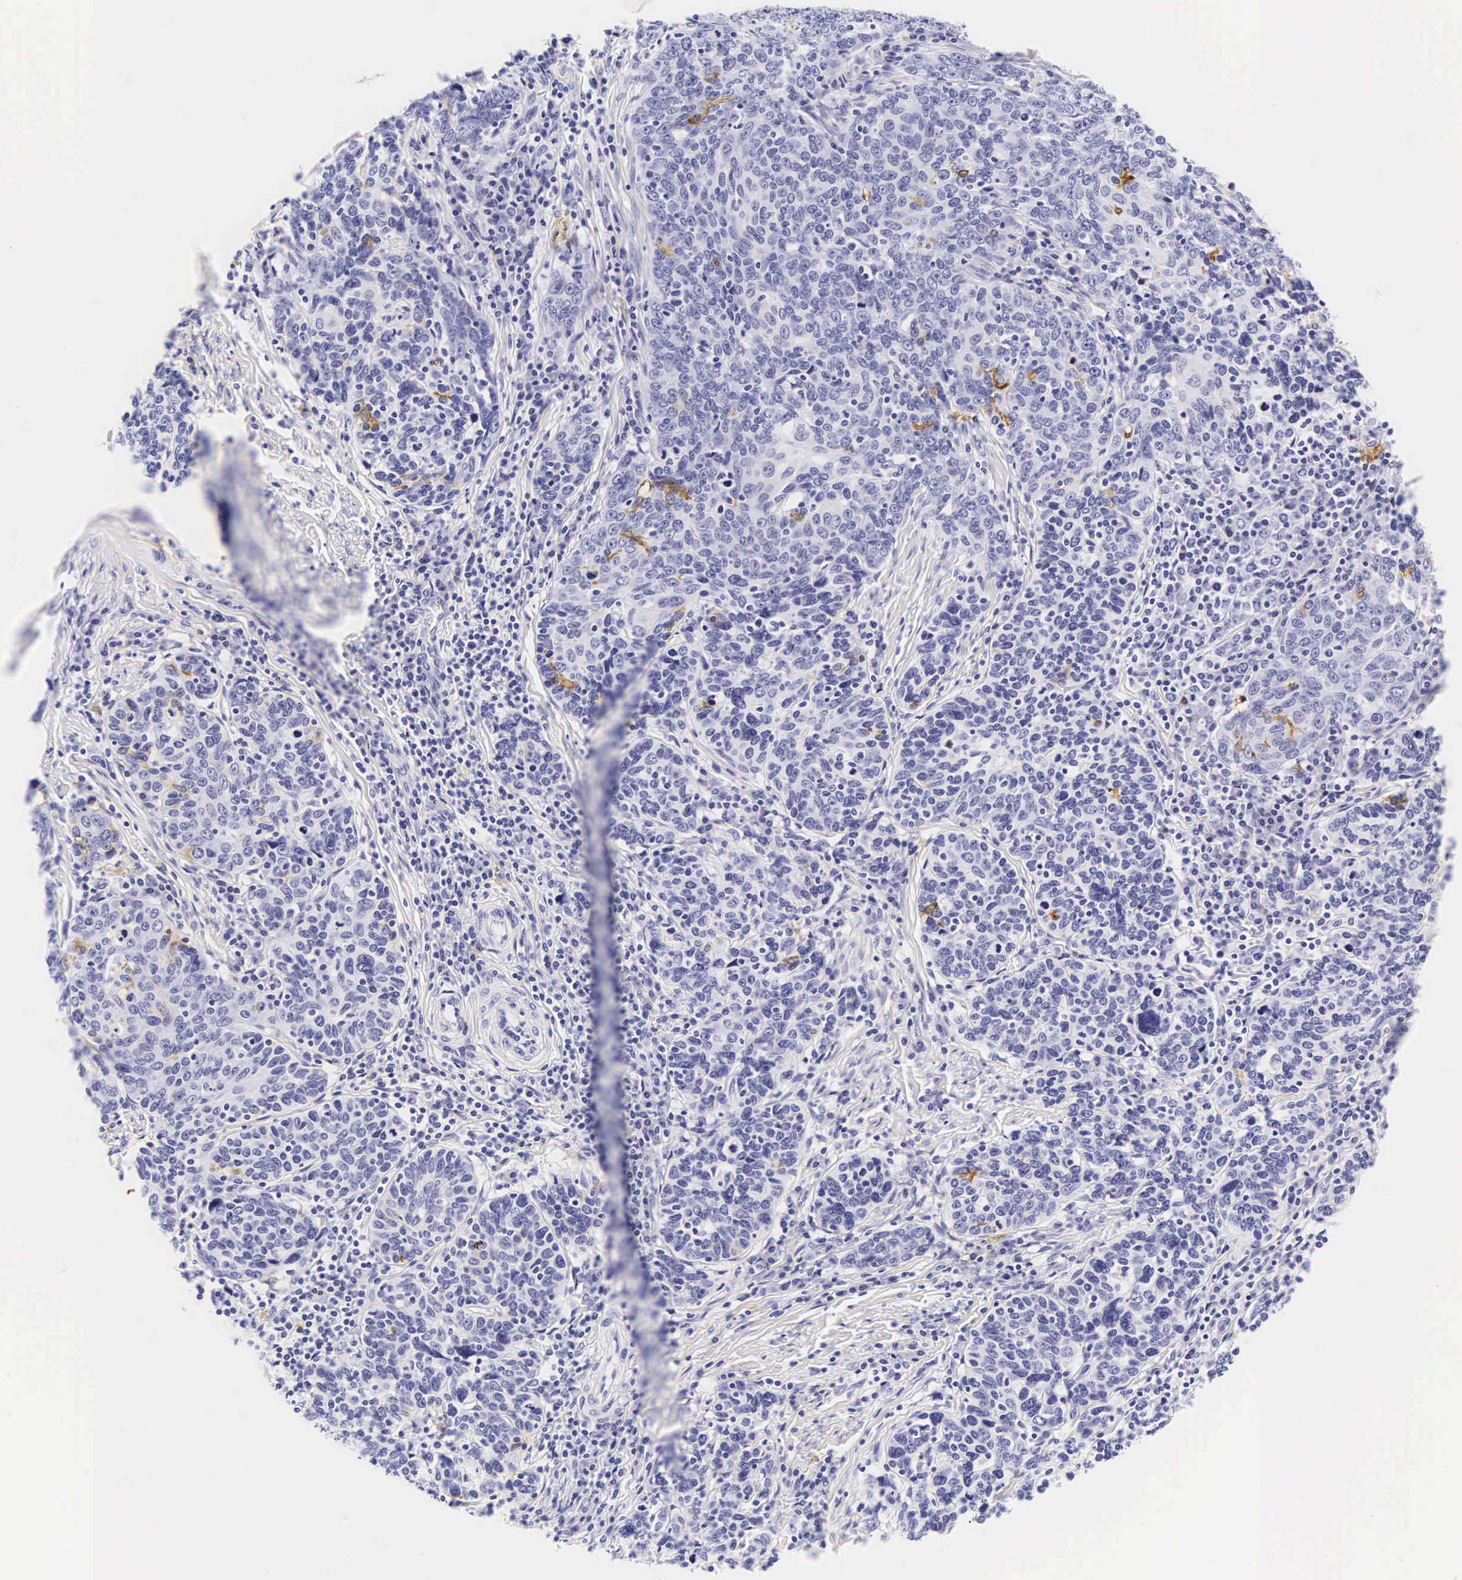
{"staining": {"intensity": "negative", "quantity": "none", "location": "none"}, "tissue": "cervical cancer", "cell_type": "Tumor cells", "image_type": "cancer", "snomed": [{"axis": "morphology", "description": "Squamous cell carcinoma, NOS"}, {"axis": "topography", "description": "Cervix"}], "caption": "An immunohistochemistry (IHC) histopathology image of cervical squamous cell carcinoma is shown. There is no staining in tumor cells of cervical squamous cell carcinoma. (DAB (3,3'-diaminobenzidine) immunohistochemistry (IHC) visualized using brightfield microscopy, high magnification).", "gene": "CD1A", "patient": {"sex": "female", "age": 41}}